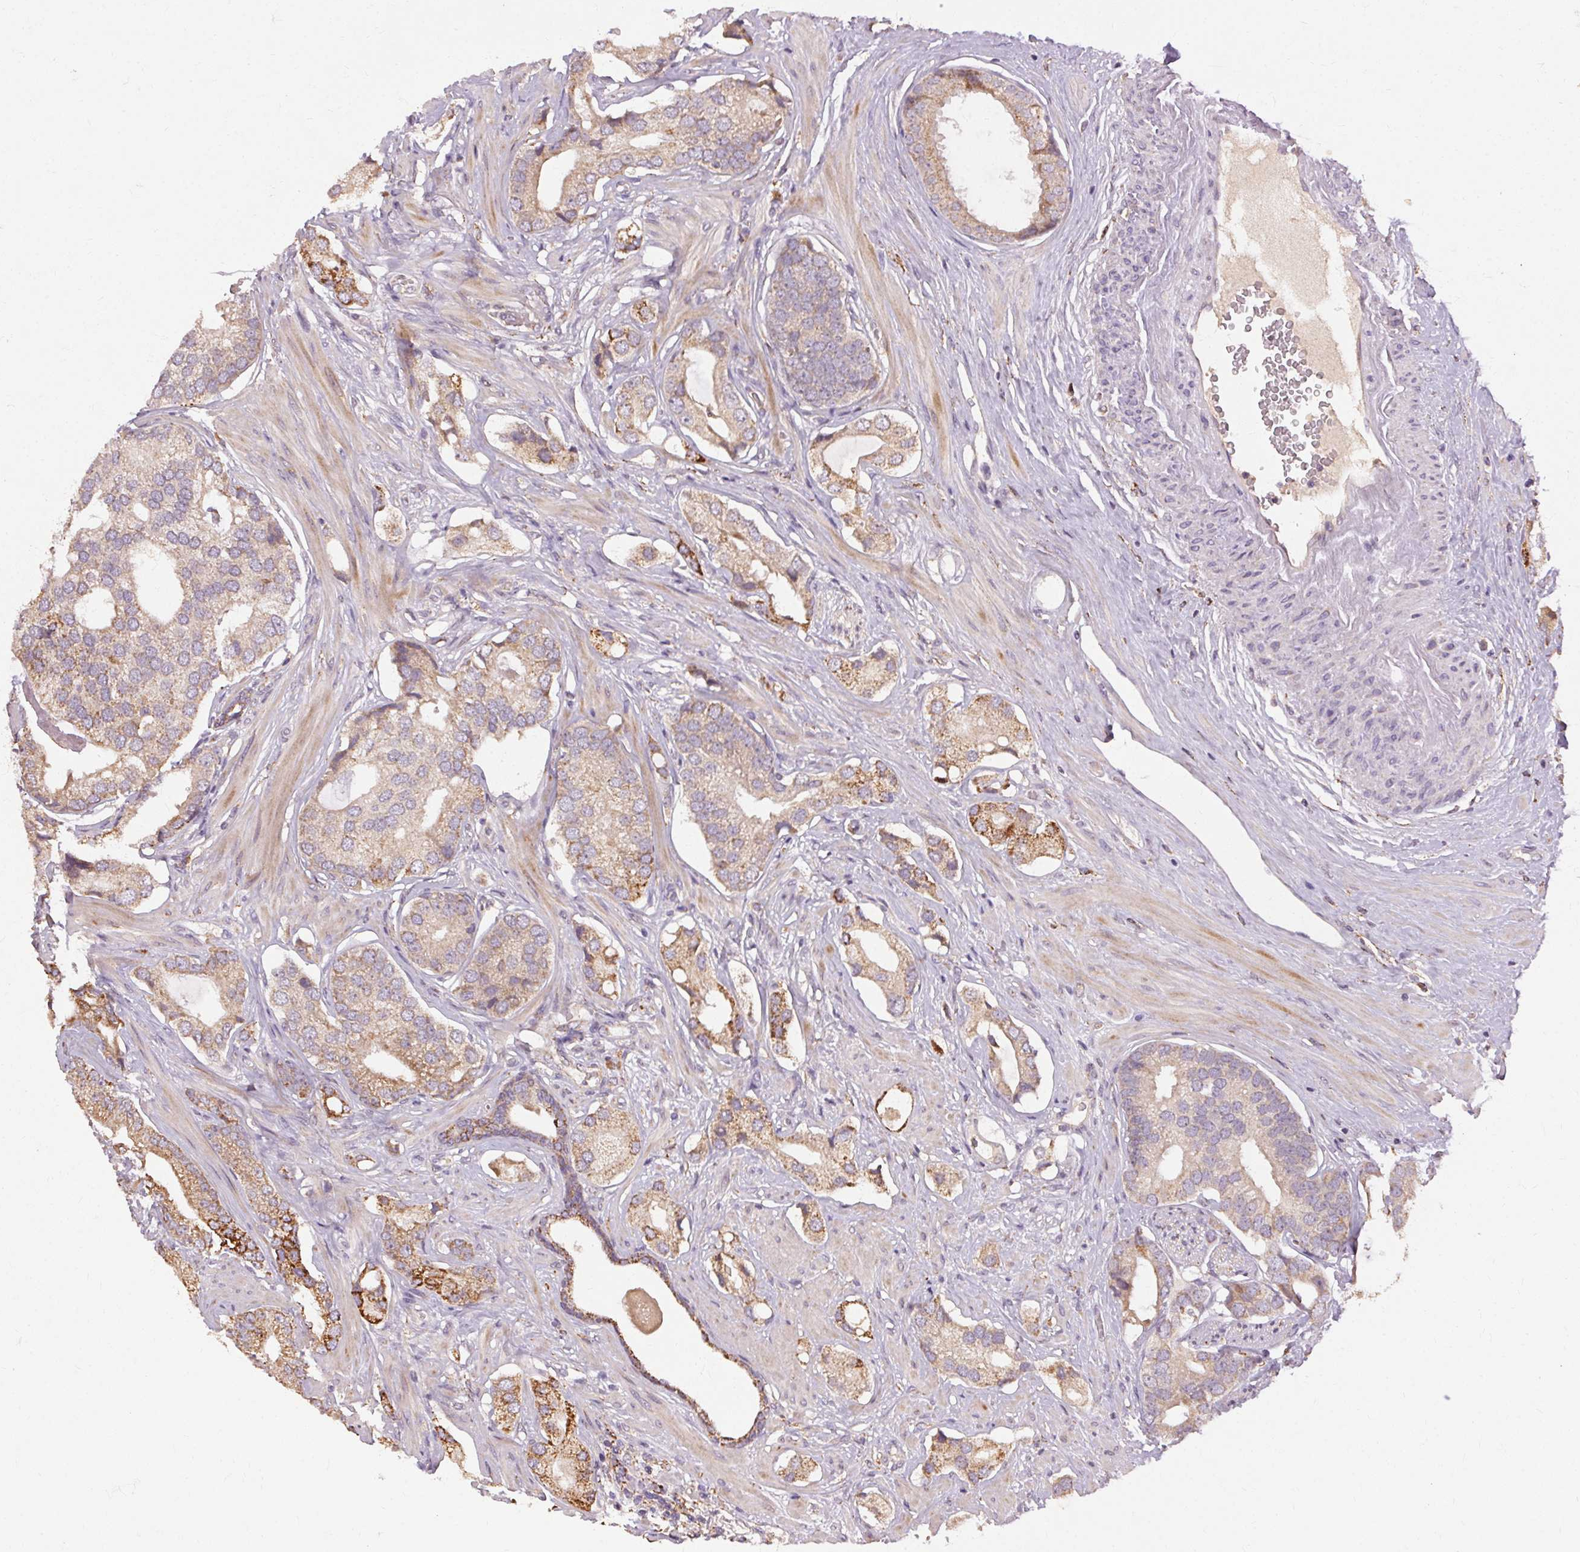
{"staining": {"intensity": "strong", "quantity": "<25%", "location": "cytoplasmic/membranous"}, "tissue": "prostate cancer", "cell_type": "Tumor cells", "image_type": "cancer", "snomed": [{"axis": "morphology", "description": "Adenocarcinoma, Low grade"}, {"axis": "topography", "description": "Prostate"}], "caption": "This micrograph exhibits prostate low-grade adenocarcinoma stained with immunohistochemistry to label a protein in brown. The cytoplasmic/membranous of tumor cells show strong positivity for the protein. Nuclei are counter-stained blue.", "gene": "REP15", "patient": {"sex": "male", "age": 61}}